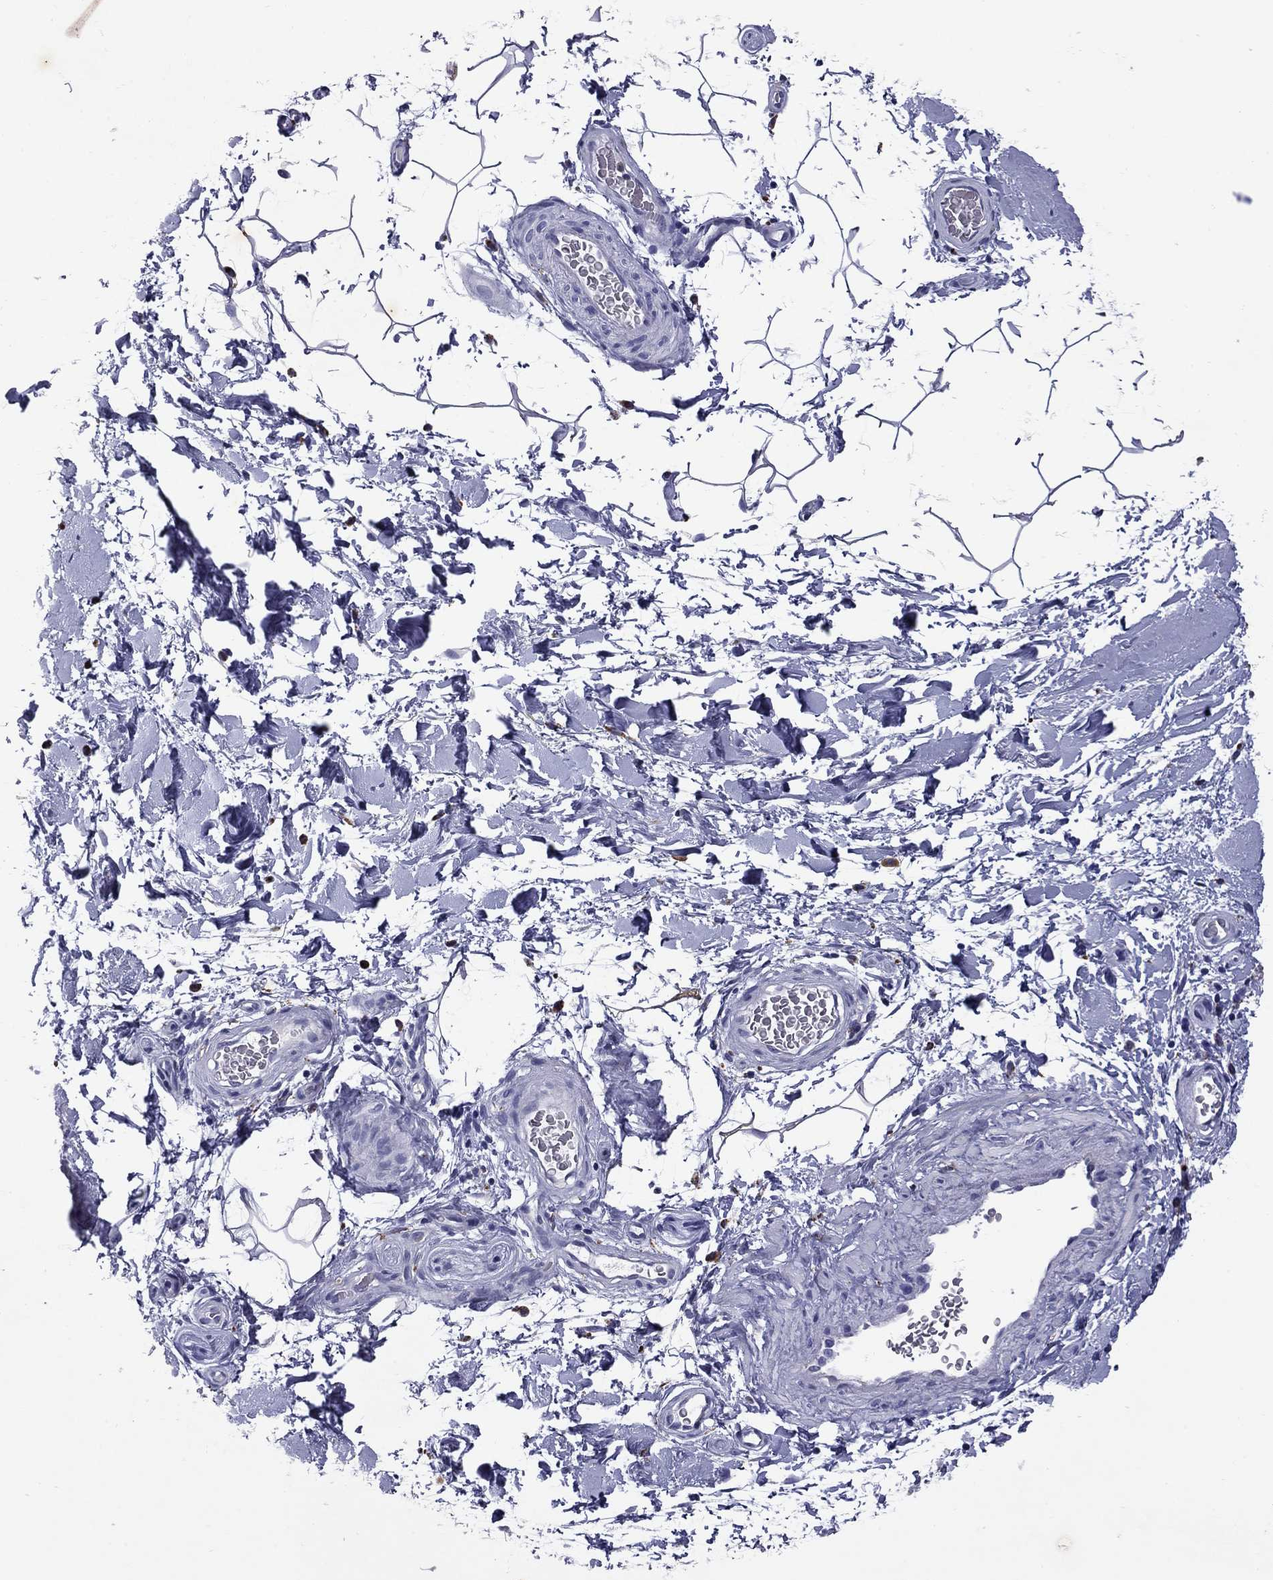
{"staining": {"intensity": "negative", "quantity": "none", "location": "none"}, "tissue": "adipose tissue", "cell_type": "Adipocytes", "image_type": "normal", "snomed": [{"axis": "morphology", "description": "Normal tissue, NOS"}, {"axis": "topography", "description": "Soft tissue"}, {"axis": "topography", "description": "Vascular tissue"}], "caption": "High power microscopy photomicrograph of an immunohistochemistry (IHC) histopathology image of normal adipose tissue, revealing no significant positivity in adipocytes.", "gene": "MADCAM1", "patient": {"sex": "male", "age": 41}}